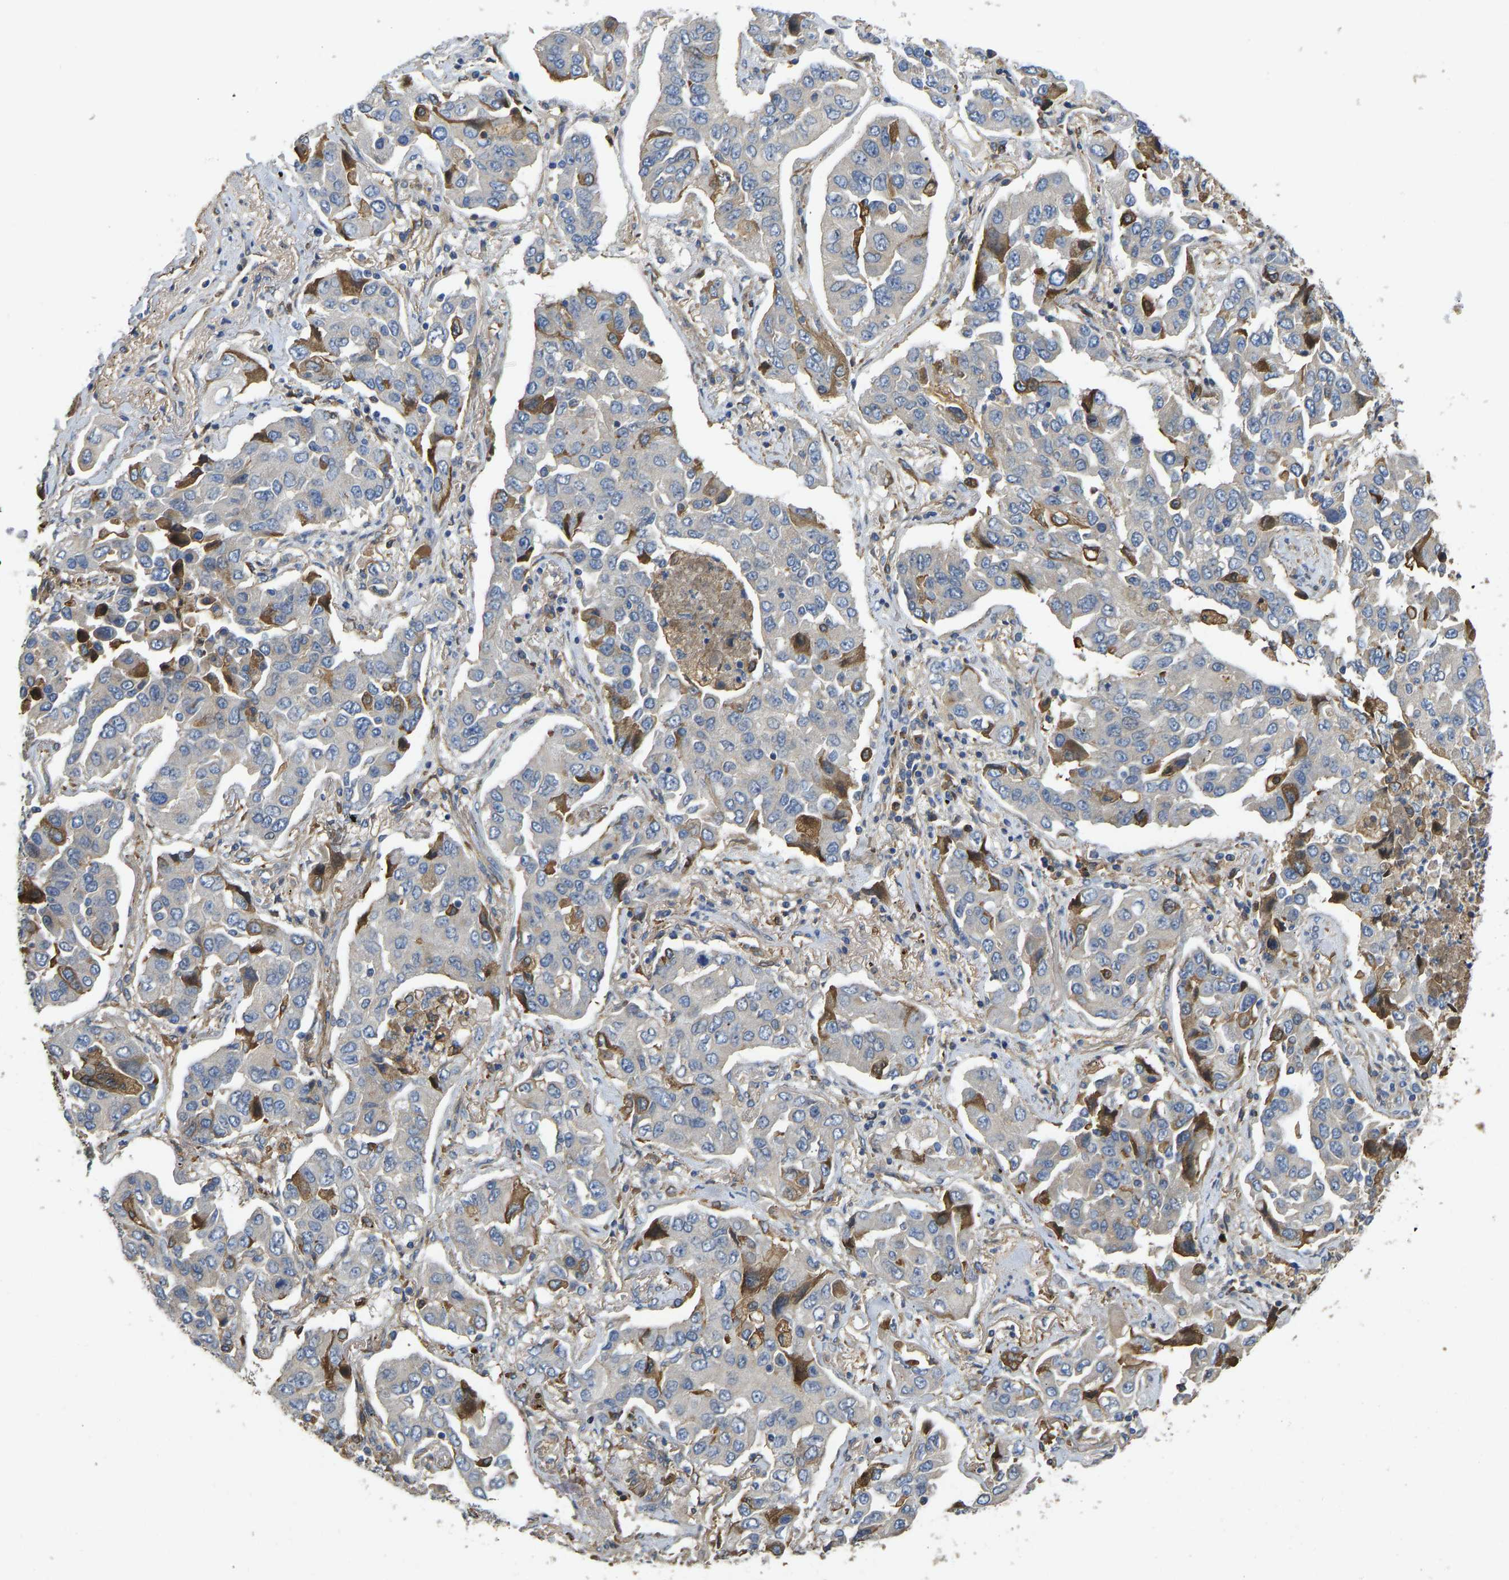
{"staining": {"intensity": "moderate", "quantity": "<25%", "location": "cytoplasmic/membranous"}, "tissue": "lung cancer", "cell_type": "Tumor cells", "image_type": "cancer", "snomed": [{"axis": "morphology", "description": "Adenocarcinoma, NOS"}, {"axis": "topography", "description": "Lung"}], "caption": "Moderate cytoplasmic/membranous expression for a protein is present in about <25% of tumor cells of lung cancer using immunohistochemistry.", "gene": "VCPKMT", "patient": {"sex": "female", "age": 65}}